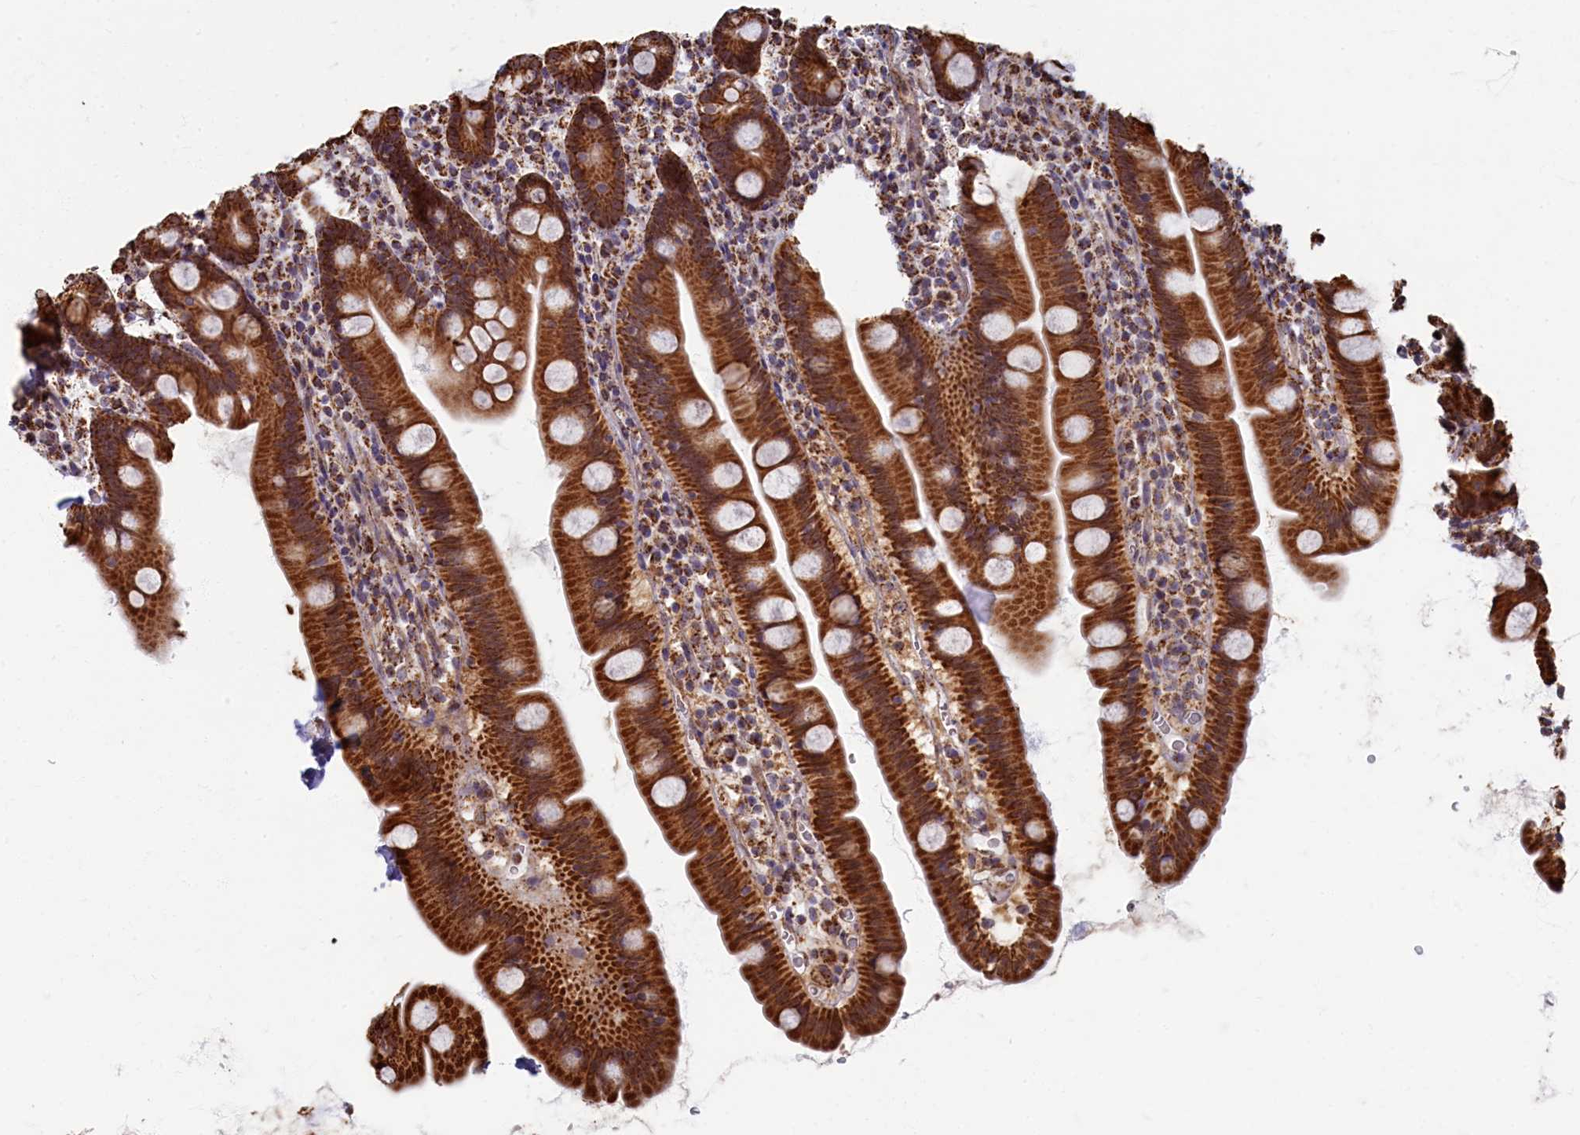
{"staining": {"intensity": "strong", "quantity": ">75%", "location": "cytoplasmic/membranous"}, "tissue": "small intestine", "cell_type": "Glandular cells", "image_type": "normal", "snomed": [{"axis": "morphology", "description": "Normal tissue, NOS"}, {"axis": "topography", "description": "Small intestine"}], "caption": "This histopathology image reveals normal small intestine stained with IHC to label a protein in brown. The cytoplasmic/membranous of glandular cells show strong positivity for the protein. Nuclei are counter-stained blue.", "gene": "SPR", "patient": {"sex": "female", "age": 68}}